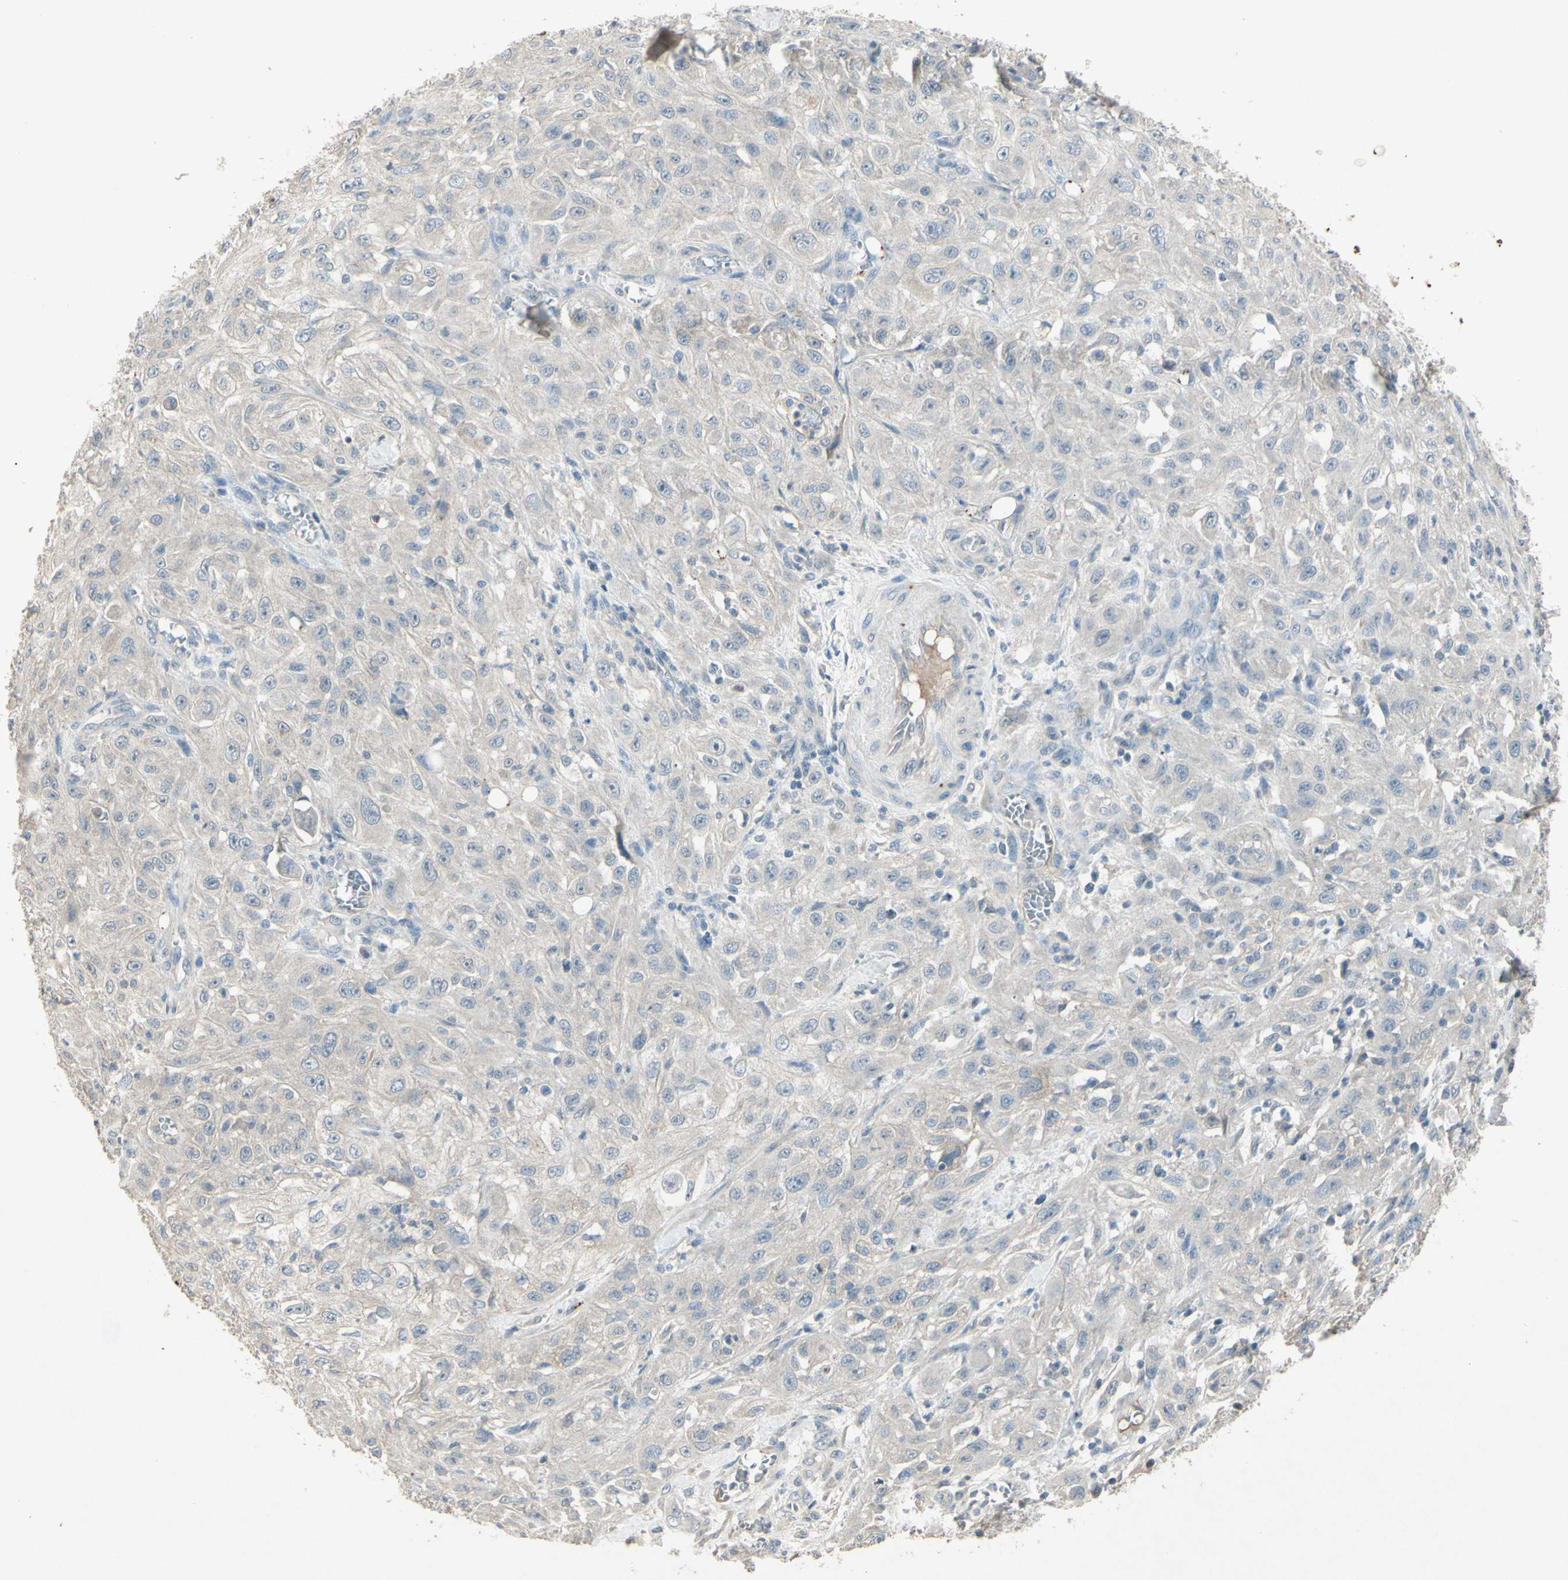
{"staining": {"intensity": "negative", "quantity": "none", "location": "none"}, "tissue": "skin cancer", "cell_type": "Tumor cells", "image_type": "cancer", "snomed": [{"axis": "morphology", "description": "Squamous cell carcinoma, NOS"}, {"axis": "morphology", "description": "Squamous cell carcinoma, metastatic, NOS"}, {"axis": "topography", "description": "Skin"}, {"axis": "topography", "description": "Lymph node"}], "caption": "IHC micrograph of neoplastic tissue: human skin metastatic squamous cell carcinoma stained with DAB exhibits no significant protein staining in tumor cells.", "gene": "TIMM21", "patient": {"sex": "male", "age": 75}}